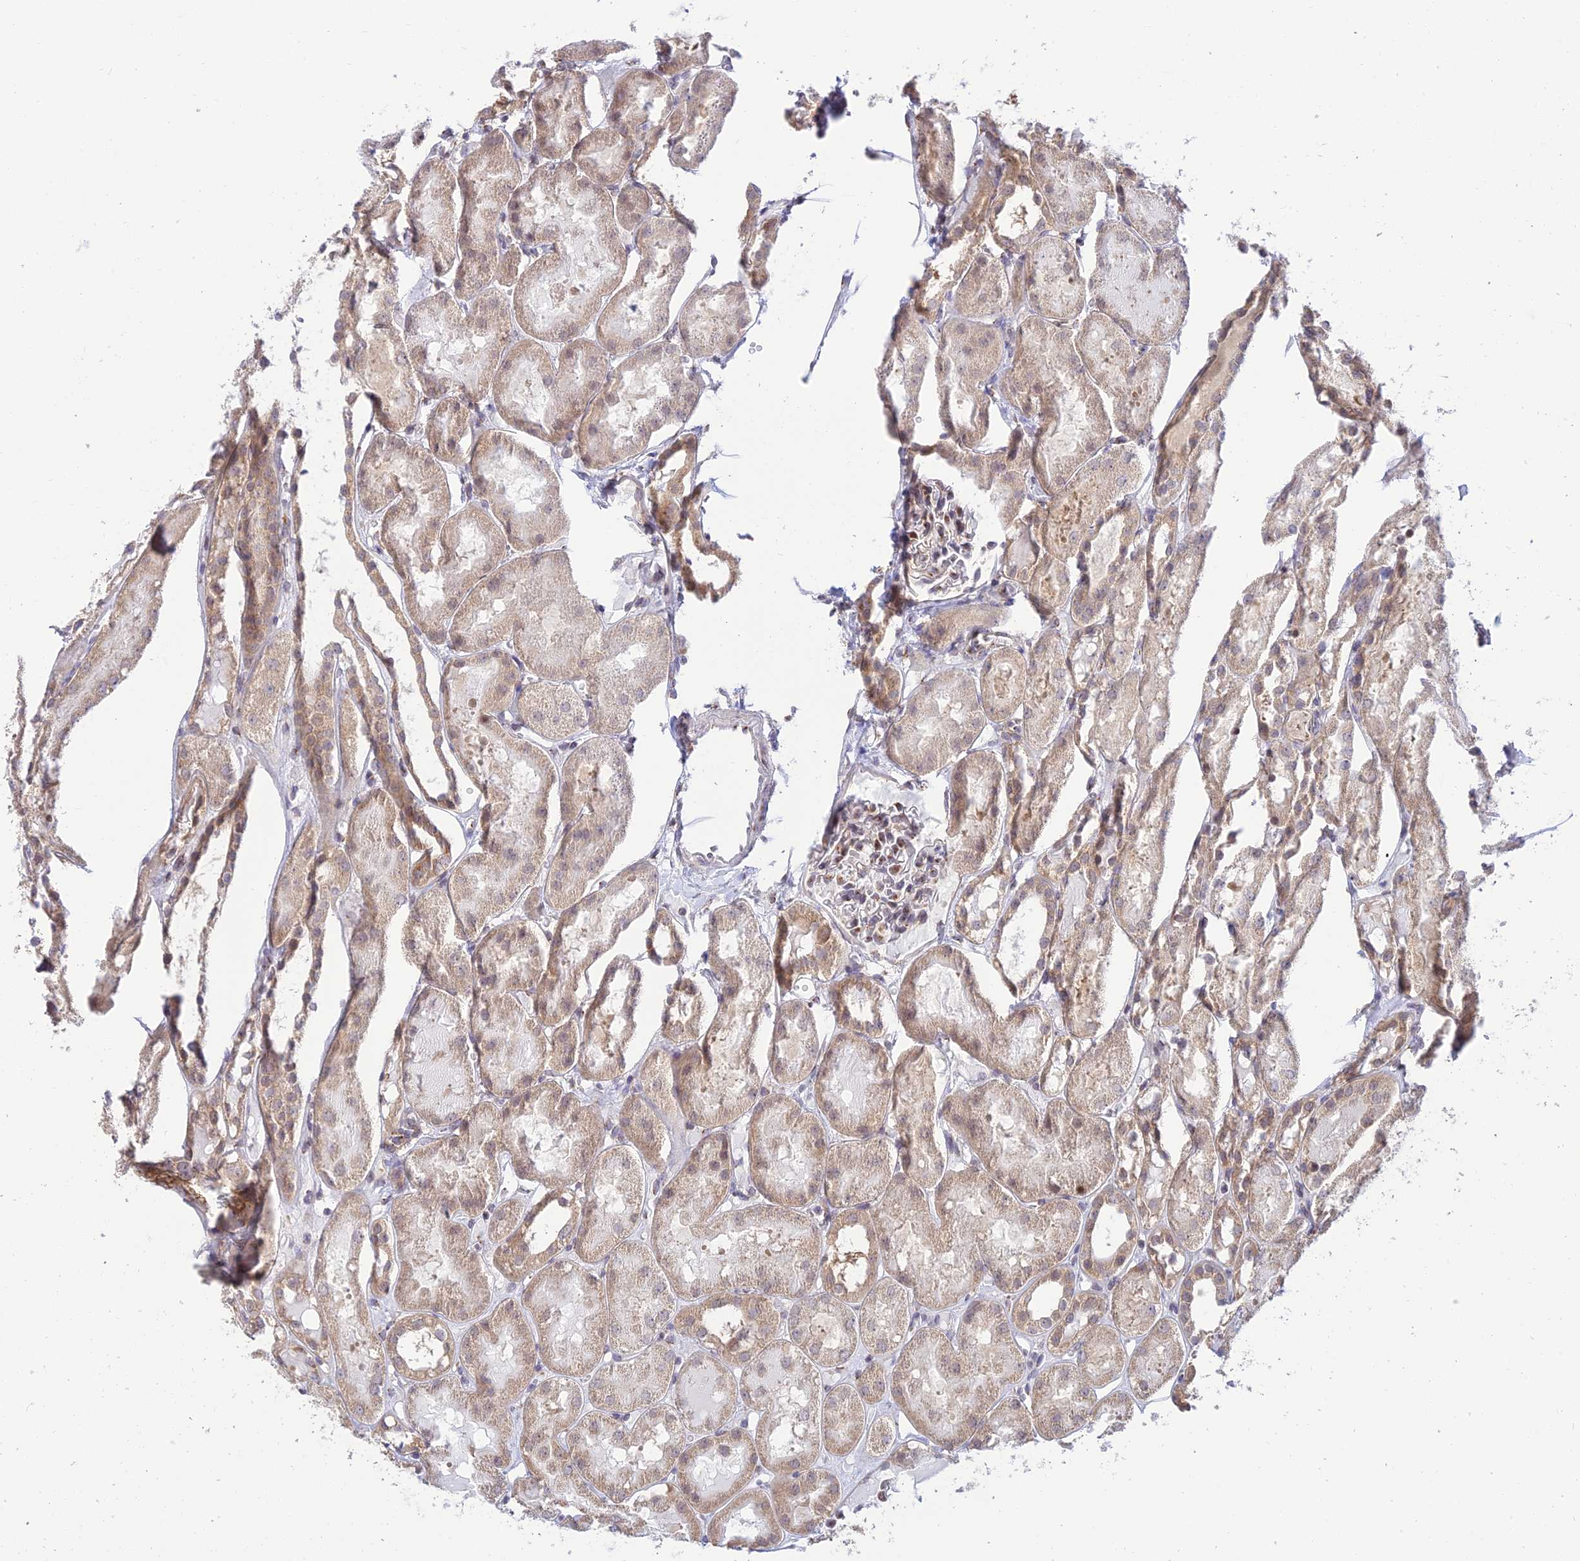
{"staining": {"intensity": "moderate", "quantity": "<25%", "location": "cytoplasmic/membranous"}, "tissue": "kidney", "cell_type": "Cells in glomeruli", "image_type": "normal", "snomed": [{"axis": "morphology", "description": "Normal tissue, NOS"}, {"axis": "topography", "description": "Kidney"}, {"axis": "topography", "description": "Urinary bladder"}], "caption": "Immunohistochemistry (IHC) staining of benign kidney, which reveals low levels of moderate cytoplasmic/membranous positivity in about <25% of cells in glomeruli indicating moderate cytoplasmic/membranous protein expression. The staining was performed using DAB (brown) for protein detection and nuclei were counterstained in hematoxylin (blue).", "gene": "GOLGA3", "patient": {"sex": "male", "age": 16}}